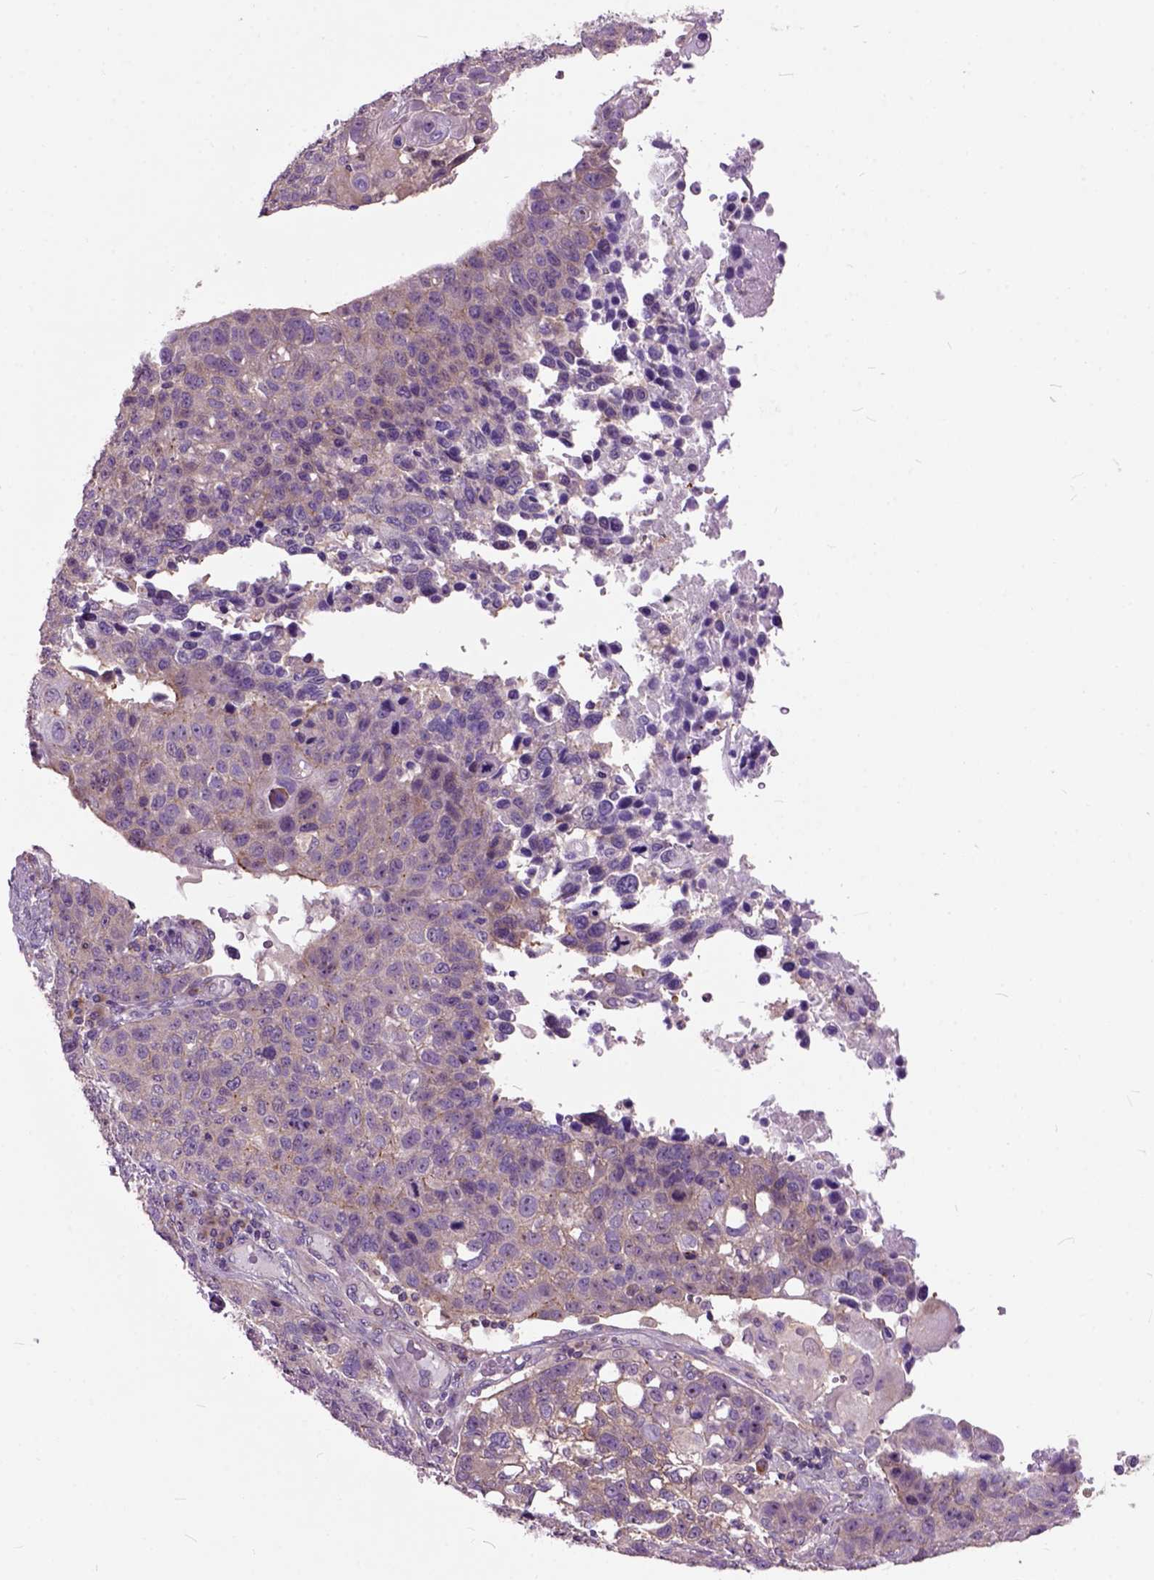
{"staining": {"intensity": "weak", "quantity": ">75%", "location": "cytoplasmic/membranous"}, "tissue": "lung cancer", "cell_type": "Tumor cells", "image_type": "cancer", "snomed": [{"axis": "morphology", "description": "Squamous cell carcinoma, NOS"}, {"axis": "topography", "description": "Lymph node"}, {"axis": "topography", "description": "Lung"}], "caption": "Immunohistochemical staining of human lung cancer (squamous cell carcinoma) exhibits low levels of weak cytoplasmic/membranous staining in approximately >75% of tumor cells.", "gene": "MAPT", "patient": {"sex": "male", "age": 61}}